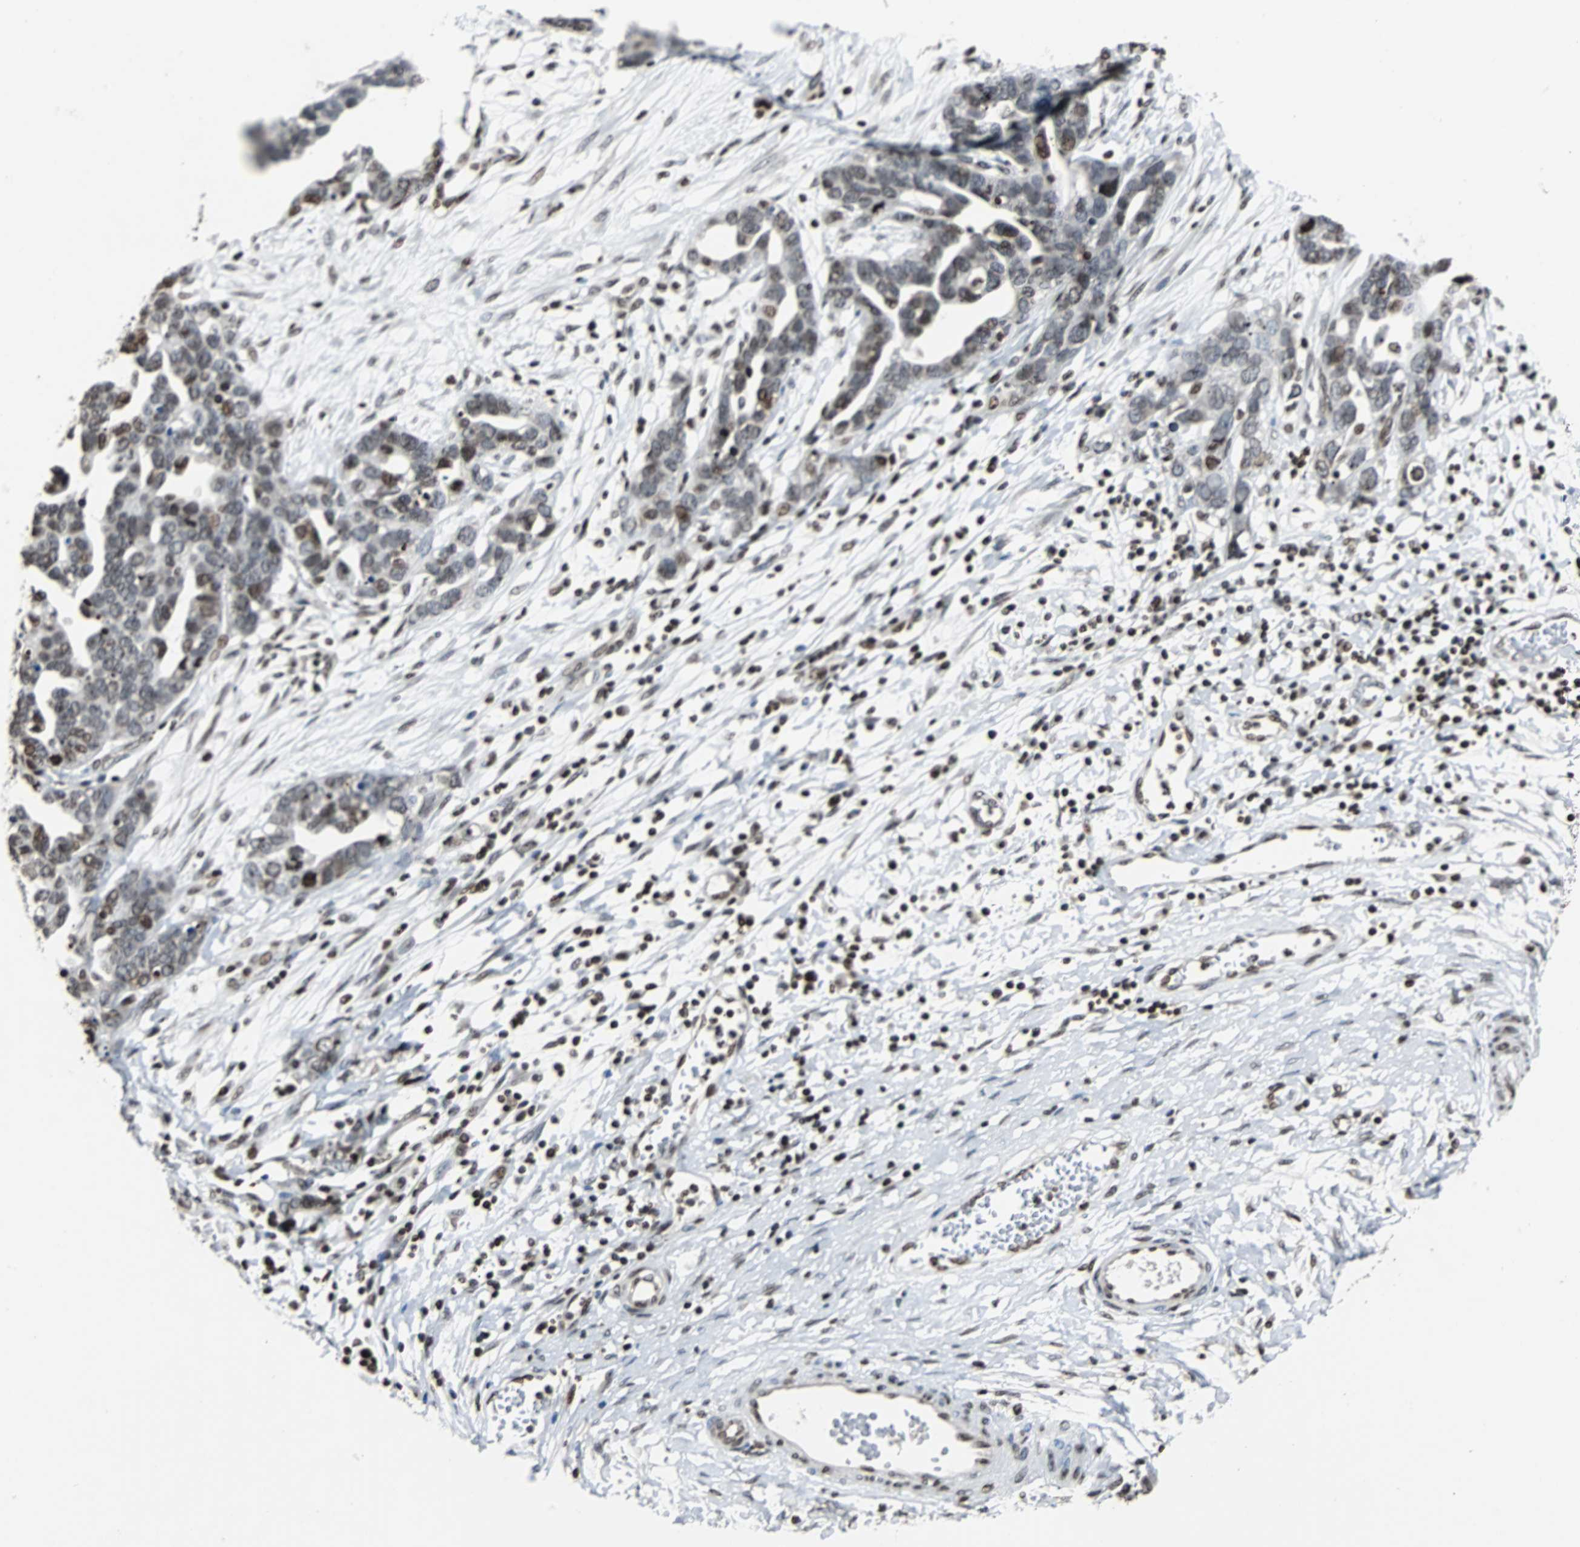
{"staining": {"intensity": "moderate", "quantity": "25%-75%", "location": "nuclear"}, "tissue": "ovarian cancer", "cell_type": "Tumor cells", "image_type": "cancer", "snomed": [{"axis": "morphology", "description": "Cystadenocarcinoma, serous, NOS"}, {"axis": "topography", "description": "Ovary"}], "caption": "Immunohistochemical staining of human ovarian cancer (serous cystadenocarcinoma) shows medium levels of moderate nuclear protein staining in approximately 25%-75% of tumor cells.", "gene": "PAXIP1", "patient": {"sex": "female", "age": 54}}